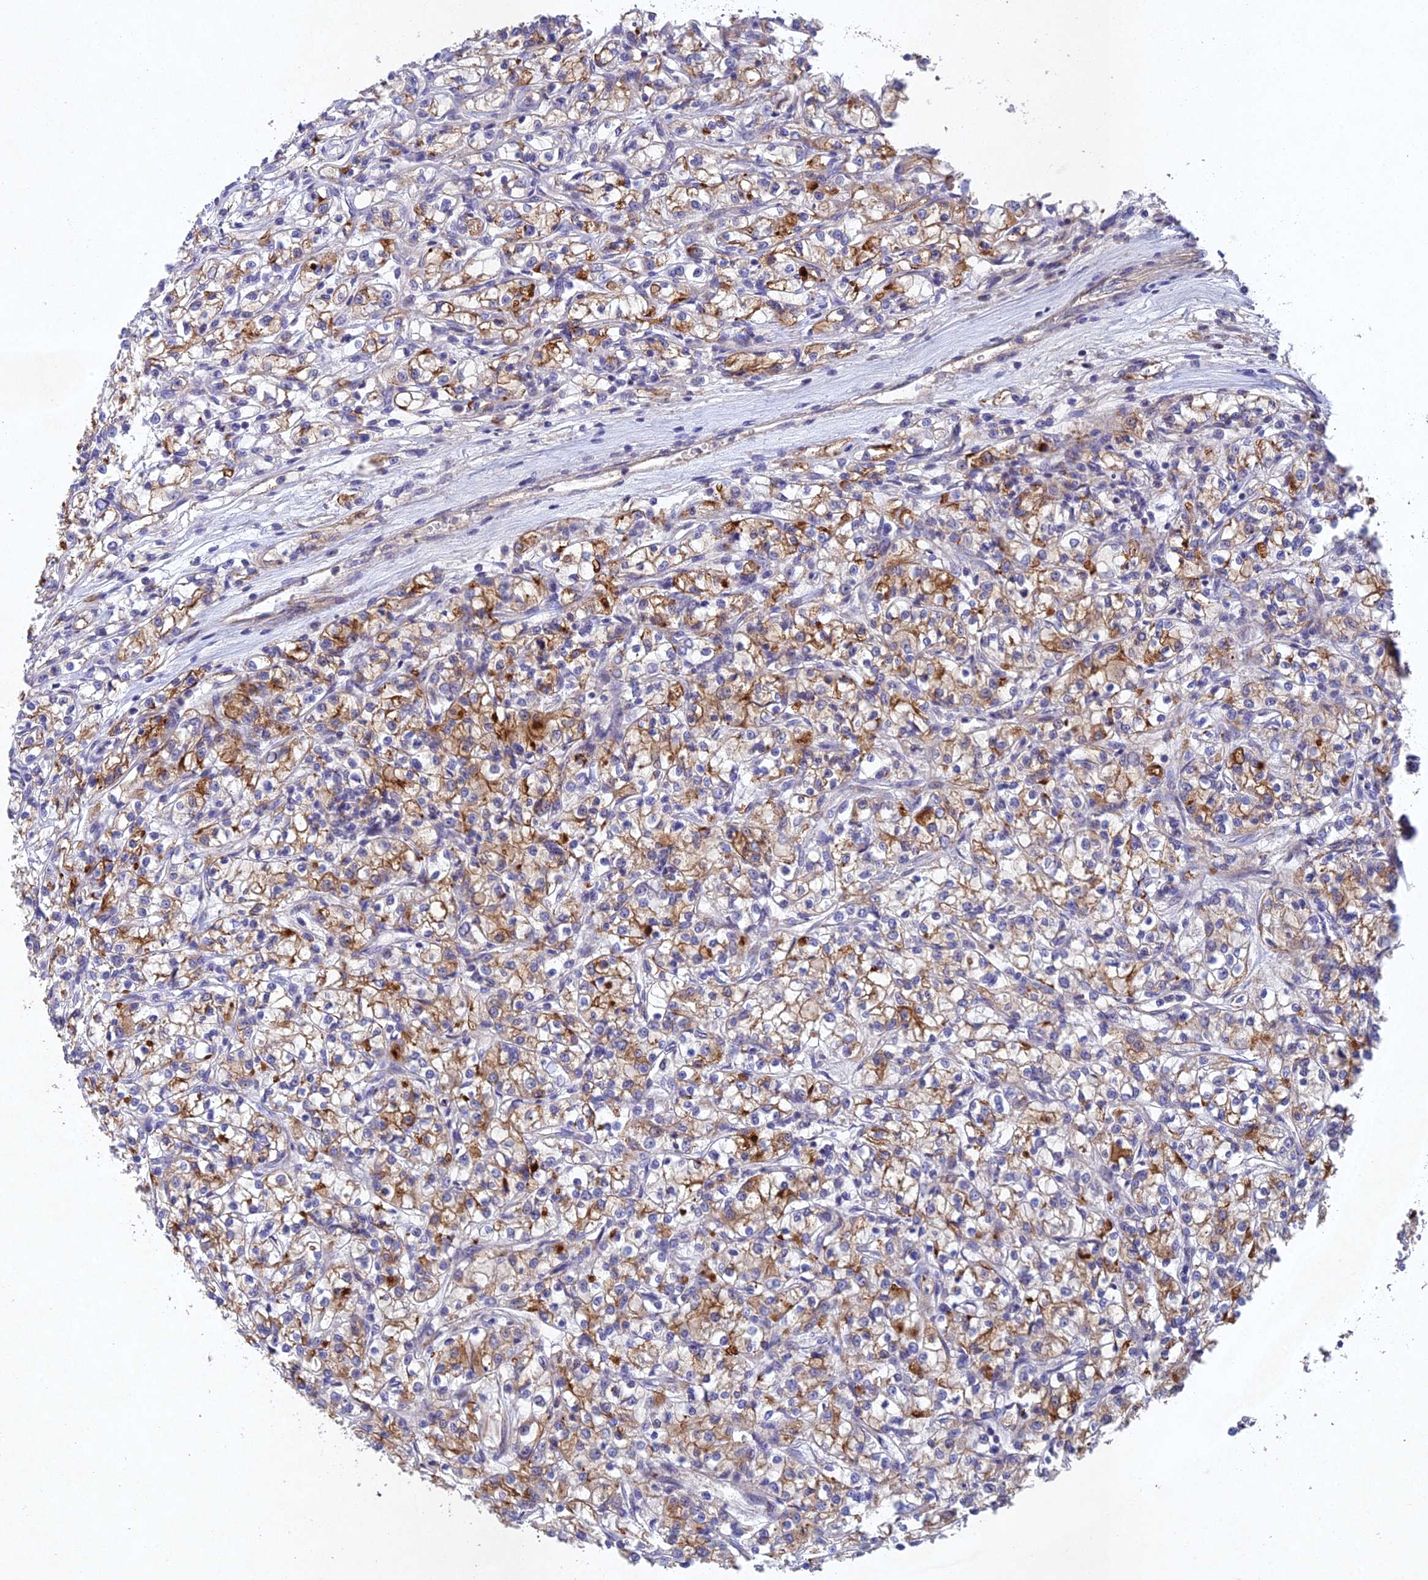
{"staining": {"intensity": "moderate", "quantity": ">75%", "location": "cytoplasmic/membranous"}, "tissue": "renal cancer", "cell_type": "Tumor cells", "image_type": "cancer", "snomed": [{"axis": "morphology", "description": "Adenocarcinoma, NOS"}, {"axis": "topography", "description": "Kidney"}], "caption": "Renal adenocarcinoma stained with a protein marker displays moderate staining in tumor cells.", "gene": "NSMCE1", "patient": {"sex": "female", "age": 59}}